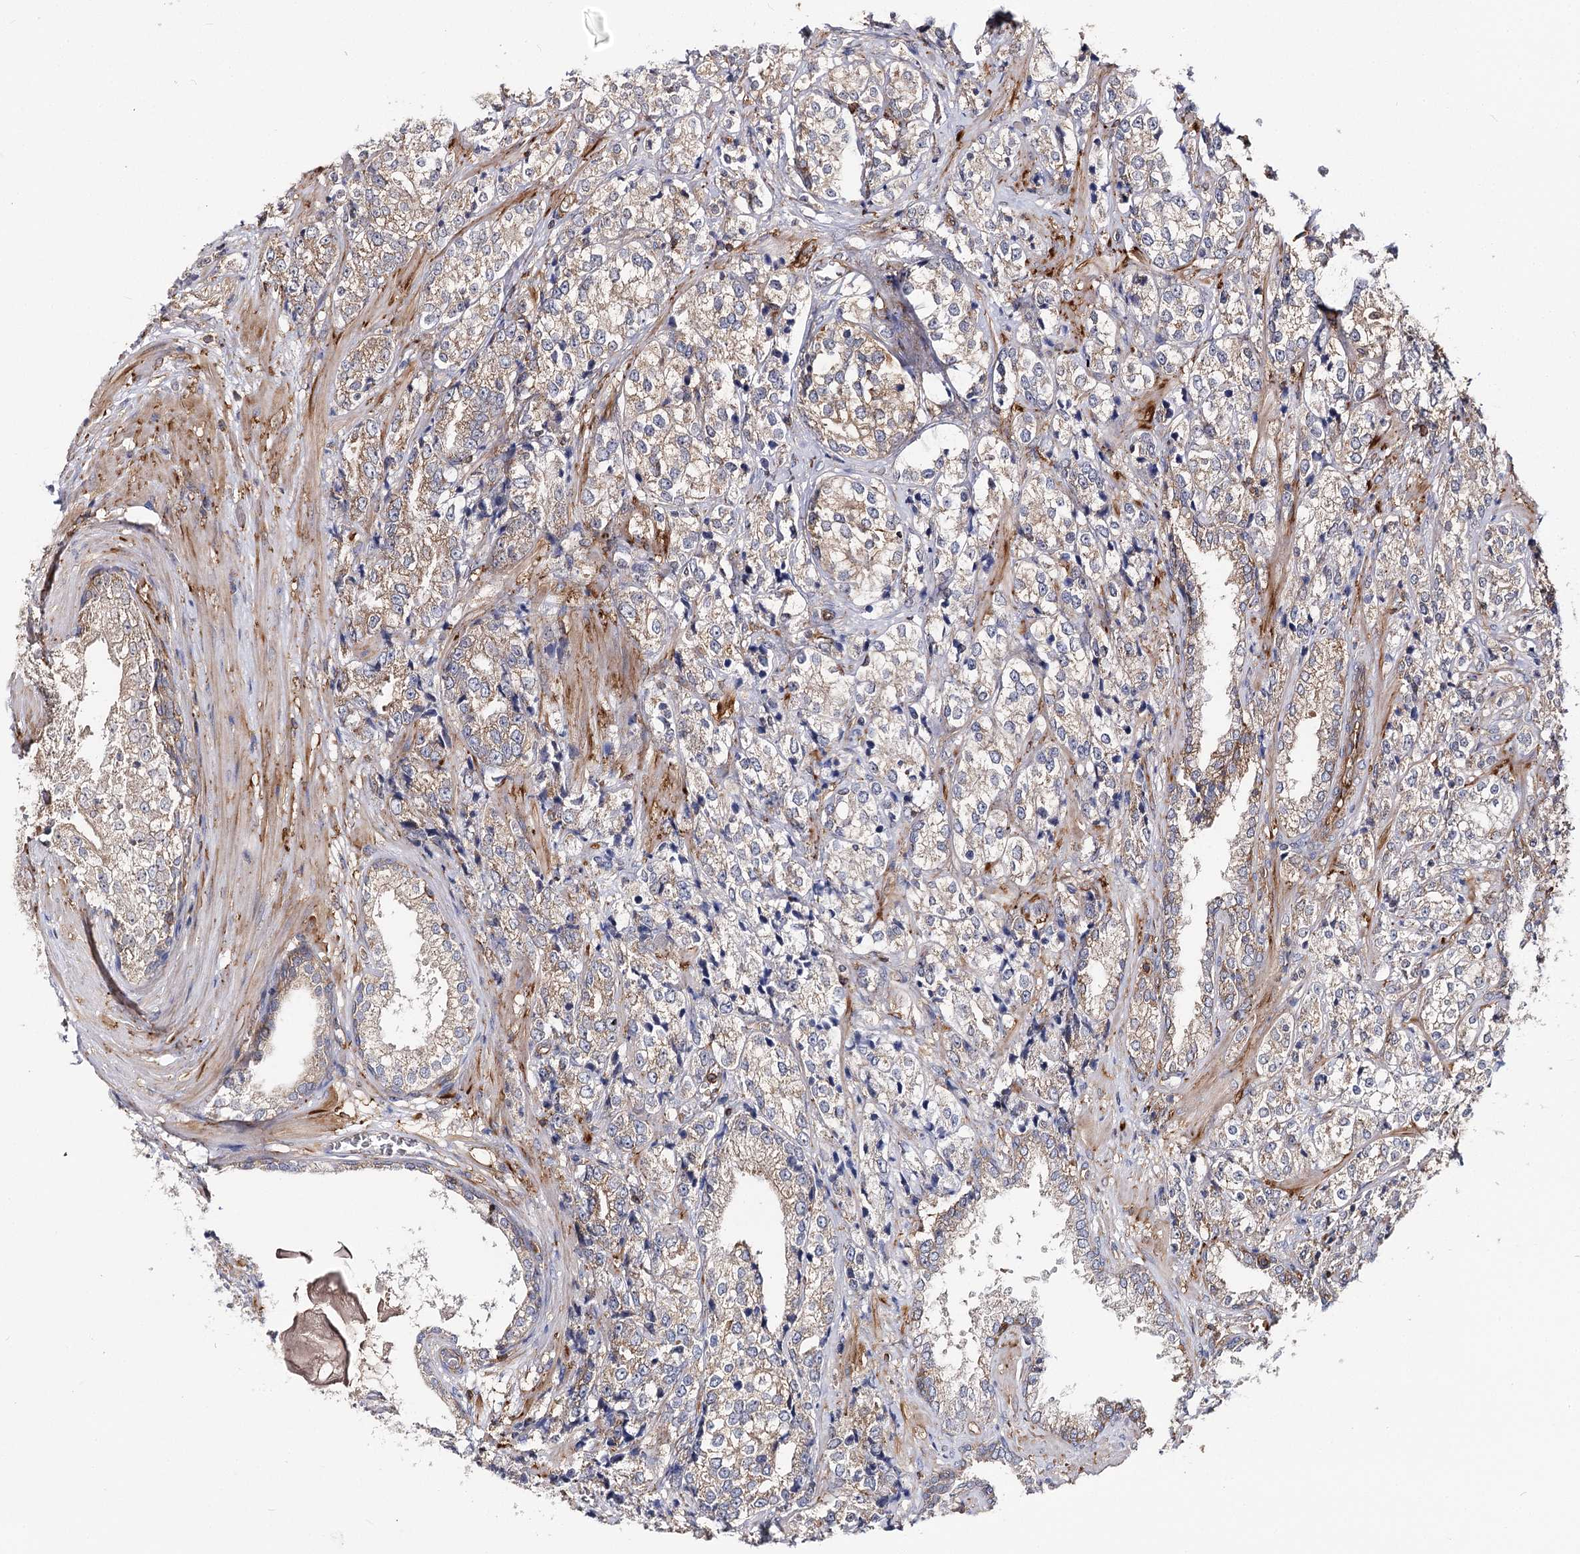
{"staining": {"intensity": "weak", "quantity": "25%-75%", "location": "cytoplasmic/membranous"}, "tissue": "prostate cancer", "cell_type": "Tumor cells", "image_type": "cancer", "snomed": [{"axis": "morphology", "description": "Adenocarcinoma, High grade"}, {"axis": "topography", "description": "Prostate"}], "caption": "Protein analysis of prostate cancer tissue demonstrates weak cytoplasmic/membranous staining in about 25%-75% of tumor cells.", "gene": "SEC24B", "patient": {"sex": "male", "age": 69}}